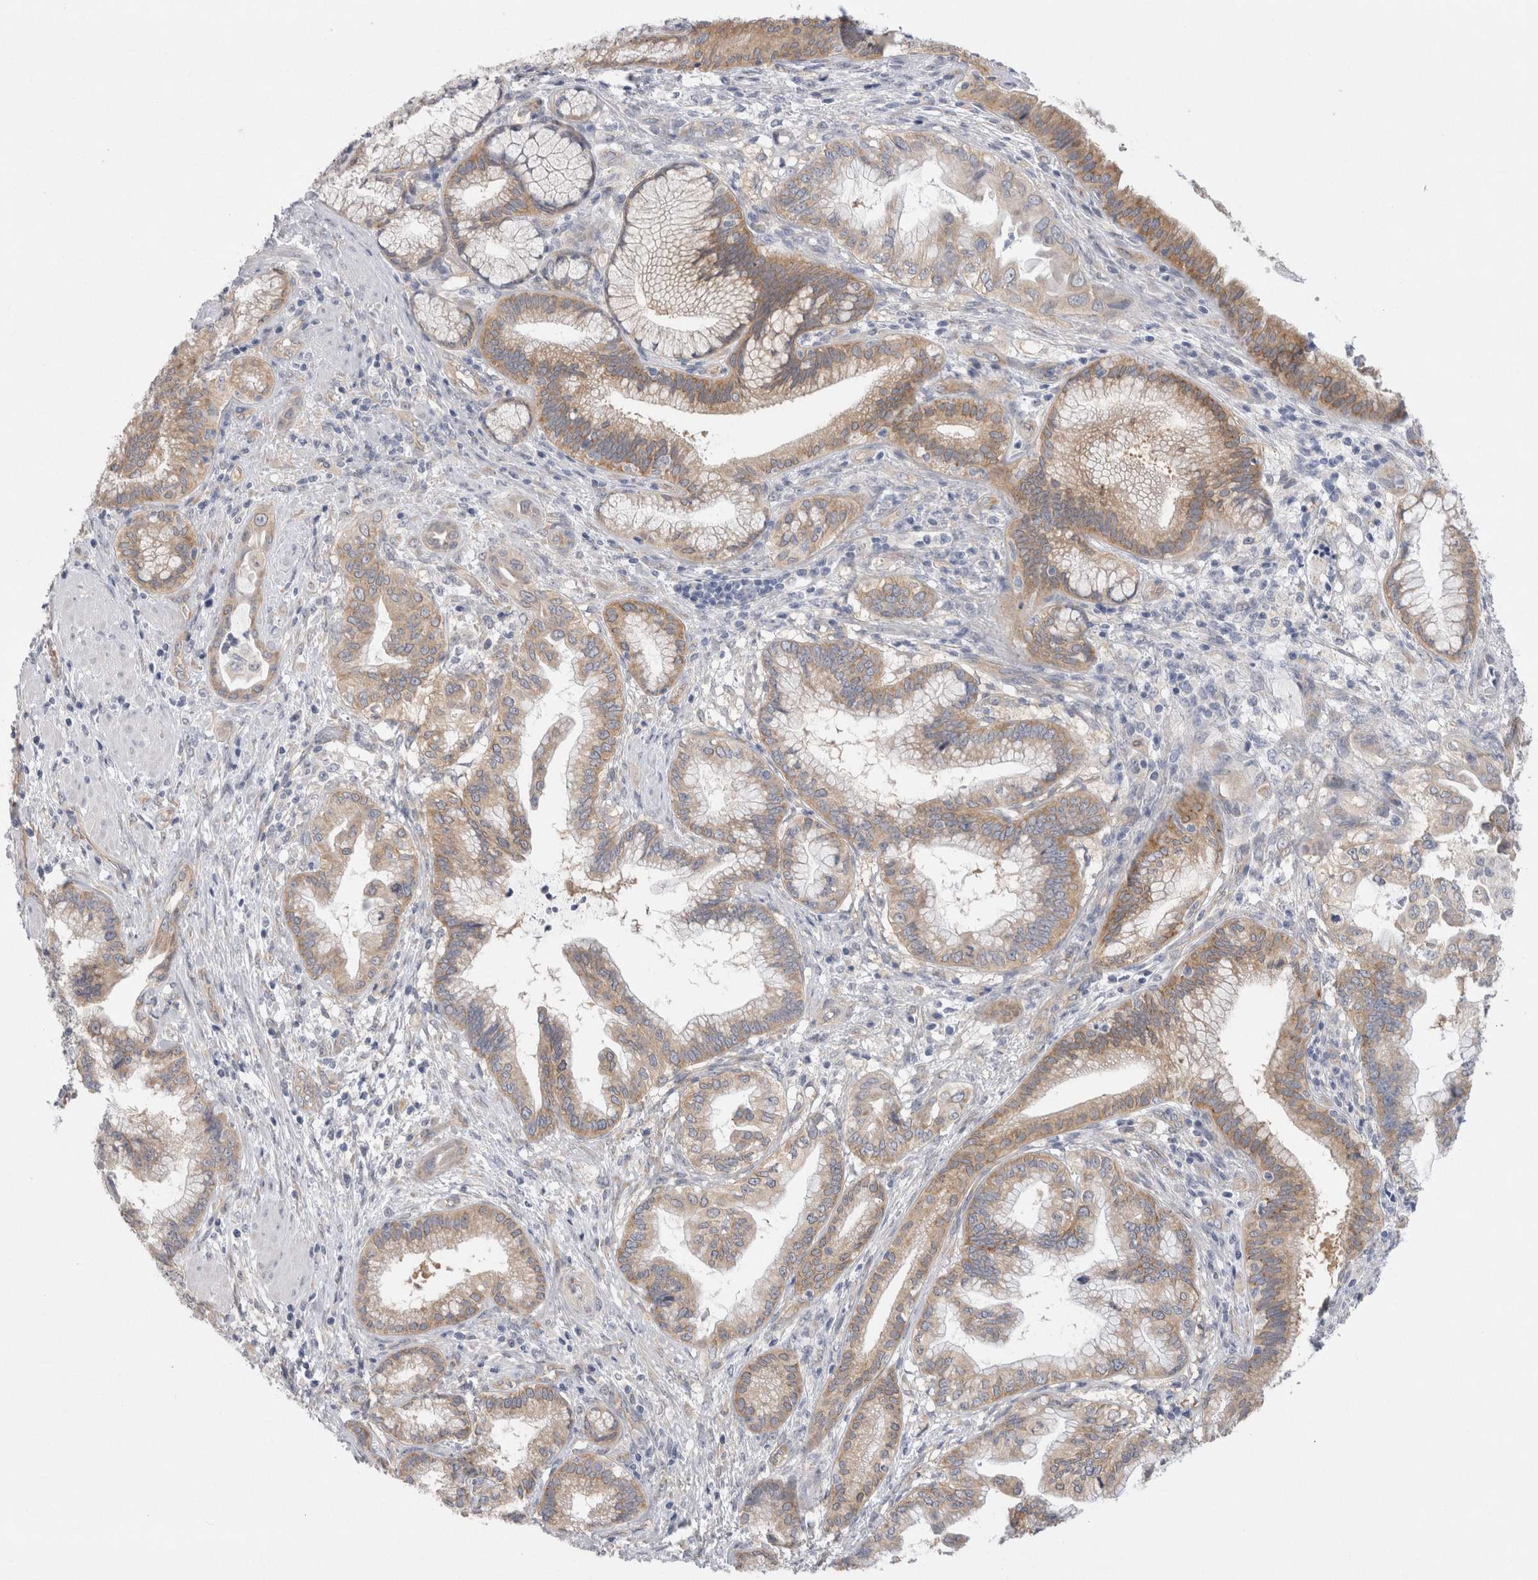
{"staining": {"intensity": "moderate", "quantity": ">75%", "location": "cytoplasmic/membranous"}, "tissue": "pancreatic cancer", "cell_type": "Tumor cells", "image_type": "cancer", "snomed": [{"axis": "morphology", "description": "Adenocarcinoma, NOS"}, {"axis": "topography", "description": "Pancreas"}], "caption": "A histopathology image of human adenocarcinoma (pancreatic) stained for a protein displays moderate cytoplasmic/membranous brown staining in tumor cells. (DAB (3,3'-diaminobenzidine) = brown stain, brightfield microscopy at high magnification).", "gene": "WIPF2", "patient": {"sex": "female", "age": 64}}